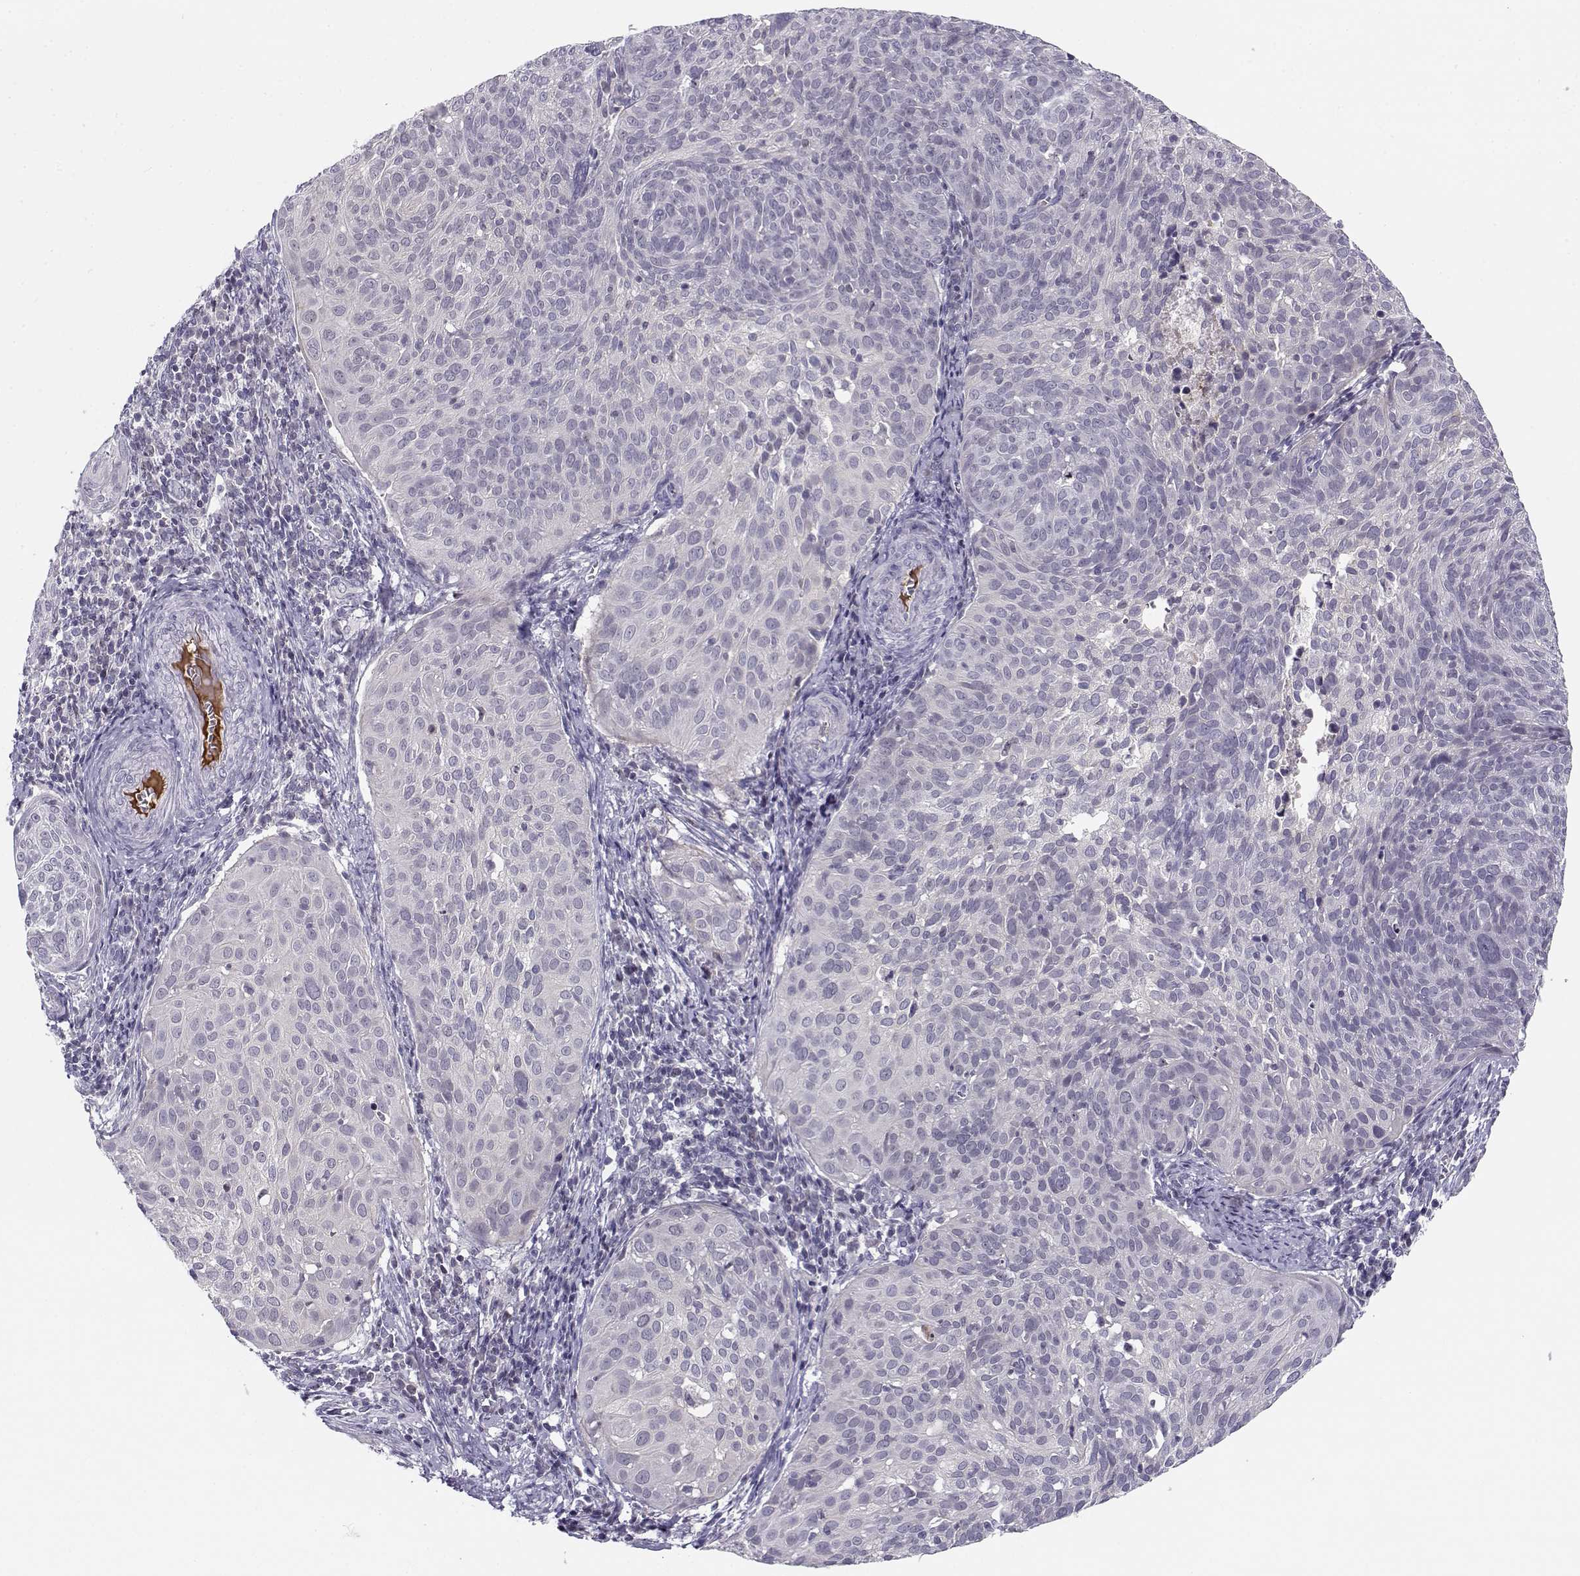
{"staining": {"intensity": "negative", "quantity": "none", "location": "none"}, "tissue": "cervical cancer", "cell_type": "Tumor cells", "image_type": "cancer", "snomed": [{"axis": "morphology", "description": "Squamous cell carcinoma, NOS"}, {"axis": "topography", "description": "Cervix"}], "caption": "There is no significant expression in tumor cells of cervical cancer (squamous cell carcinoma). (DAB (3,3'-diaminobenzidine) IHC, high magnification).", "gene": "DDX25", "patient": {"sex": "female", "age": 39}}